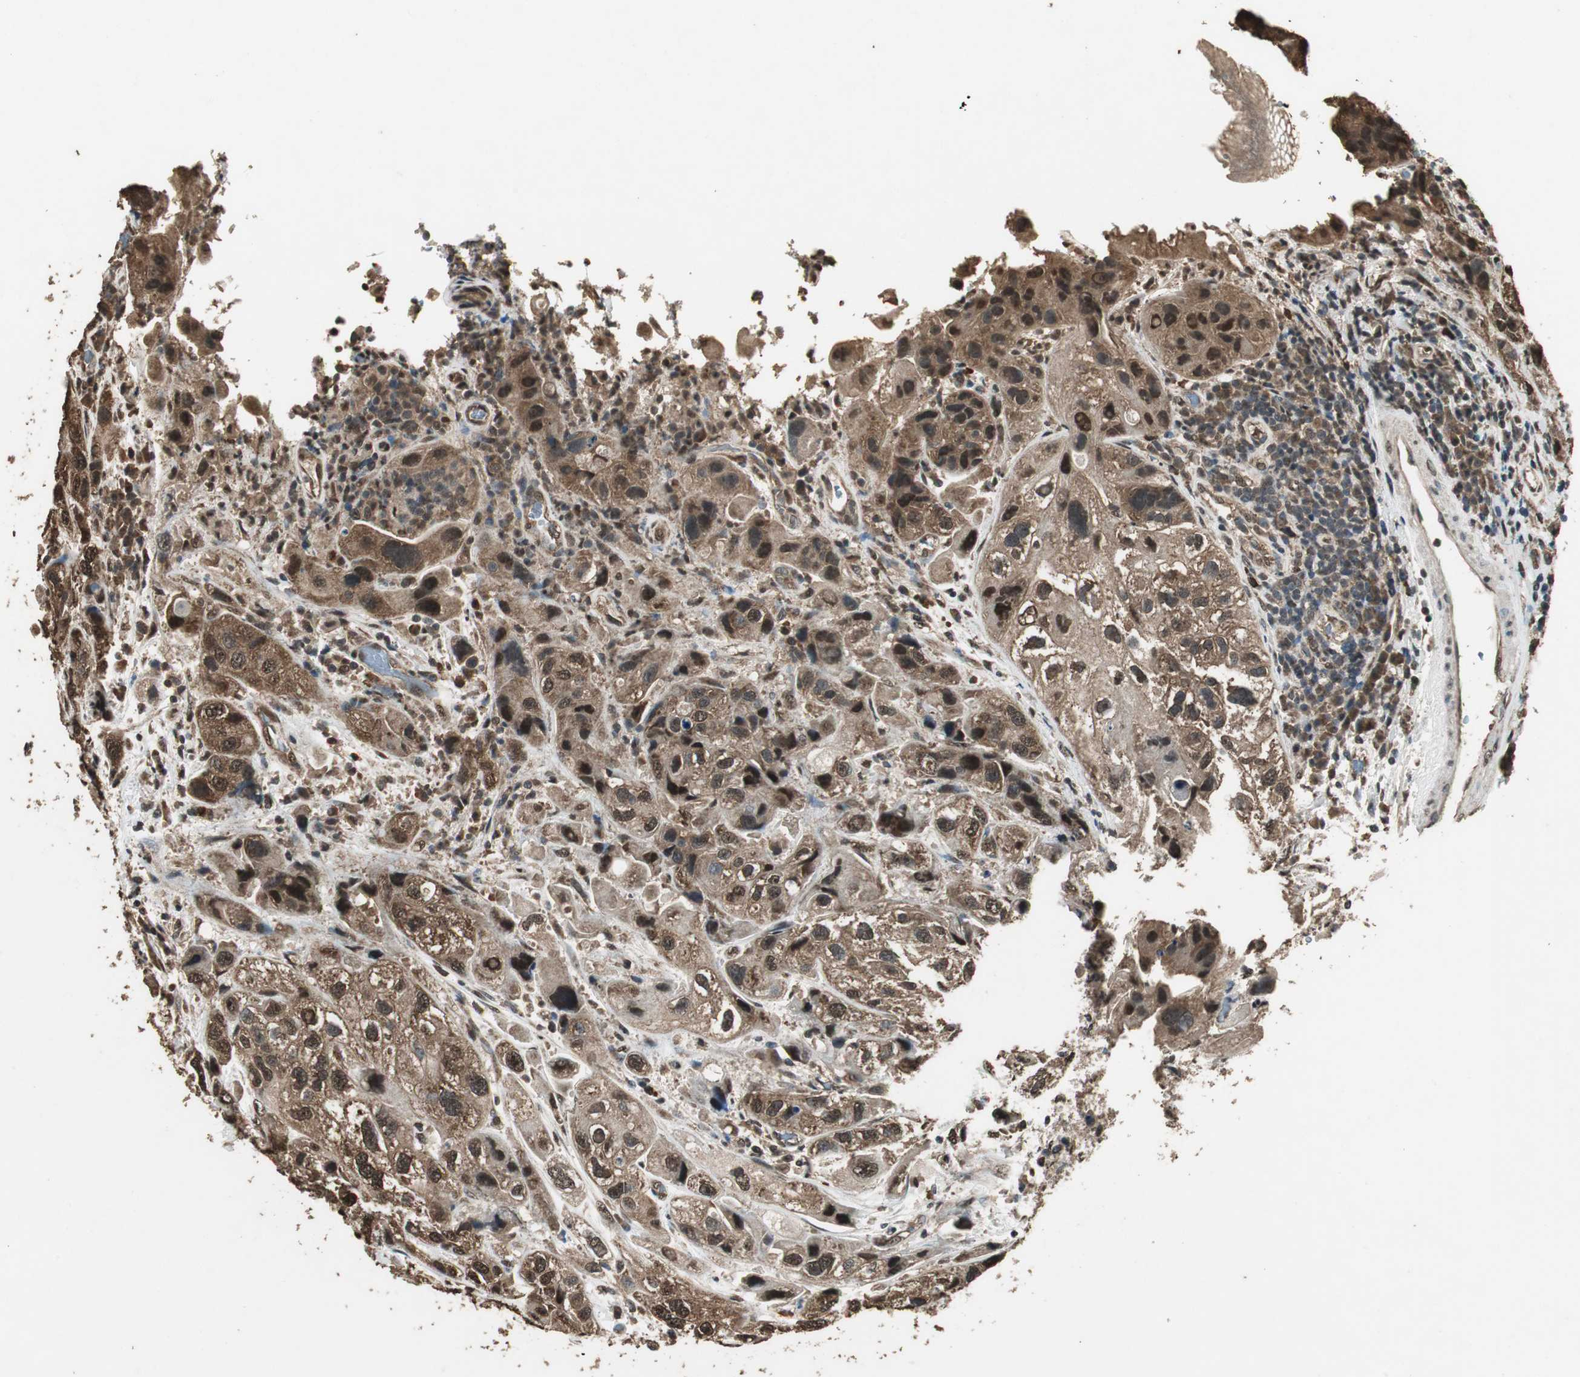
{"staining": {"intensity": "strong", "quantity": ">75%", "location": "cytoplasmic/membranous,nuclear"}, "tissue": "urothelial cancer", "cell_type": "Tumor cells", "image_type": "cancer", "snomed": [{"axis": "morphology", "description": "Urothelial carcinoma, High grade"}, {"axis": "topography", "description": "Urinary bladder"}], "caption": "High-power microscopy captured an immunohistochemistry image of urothelial carcinoma (high-grade), revealing strong cytoplasmic/membranous and nuclear staining in about >75% of tumor cells. (DAB (3,3'-diaminobenzidine) = brown stain, brightfield microscopy at high magnification).", "gene": "PPP1R13B", "patient": {"sex": "female", "age": 64}}